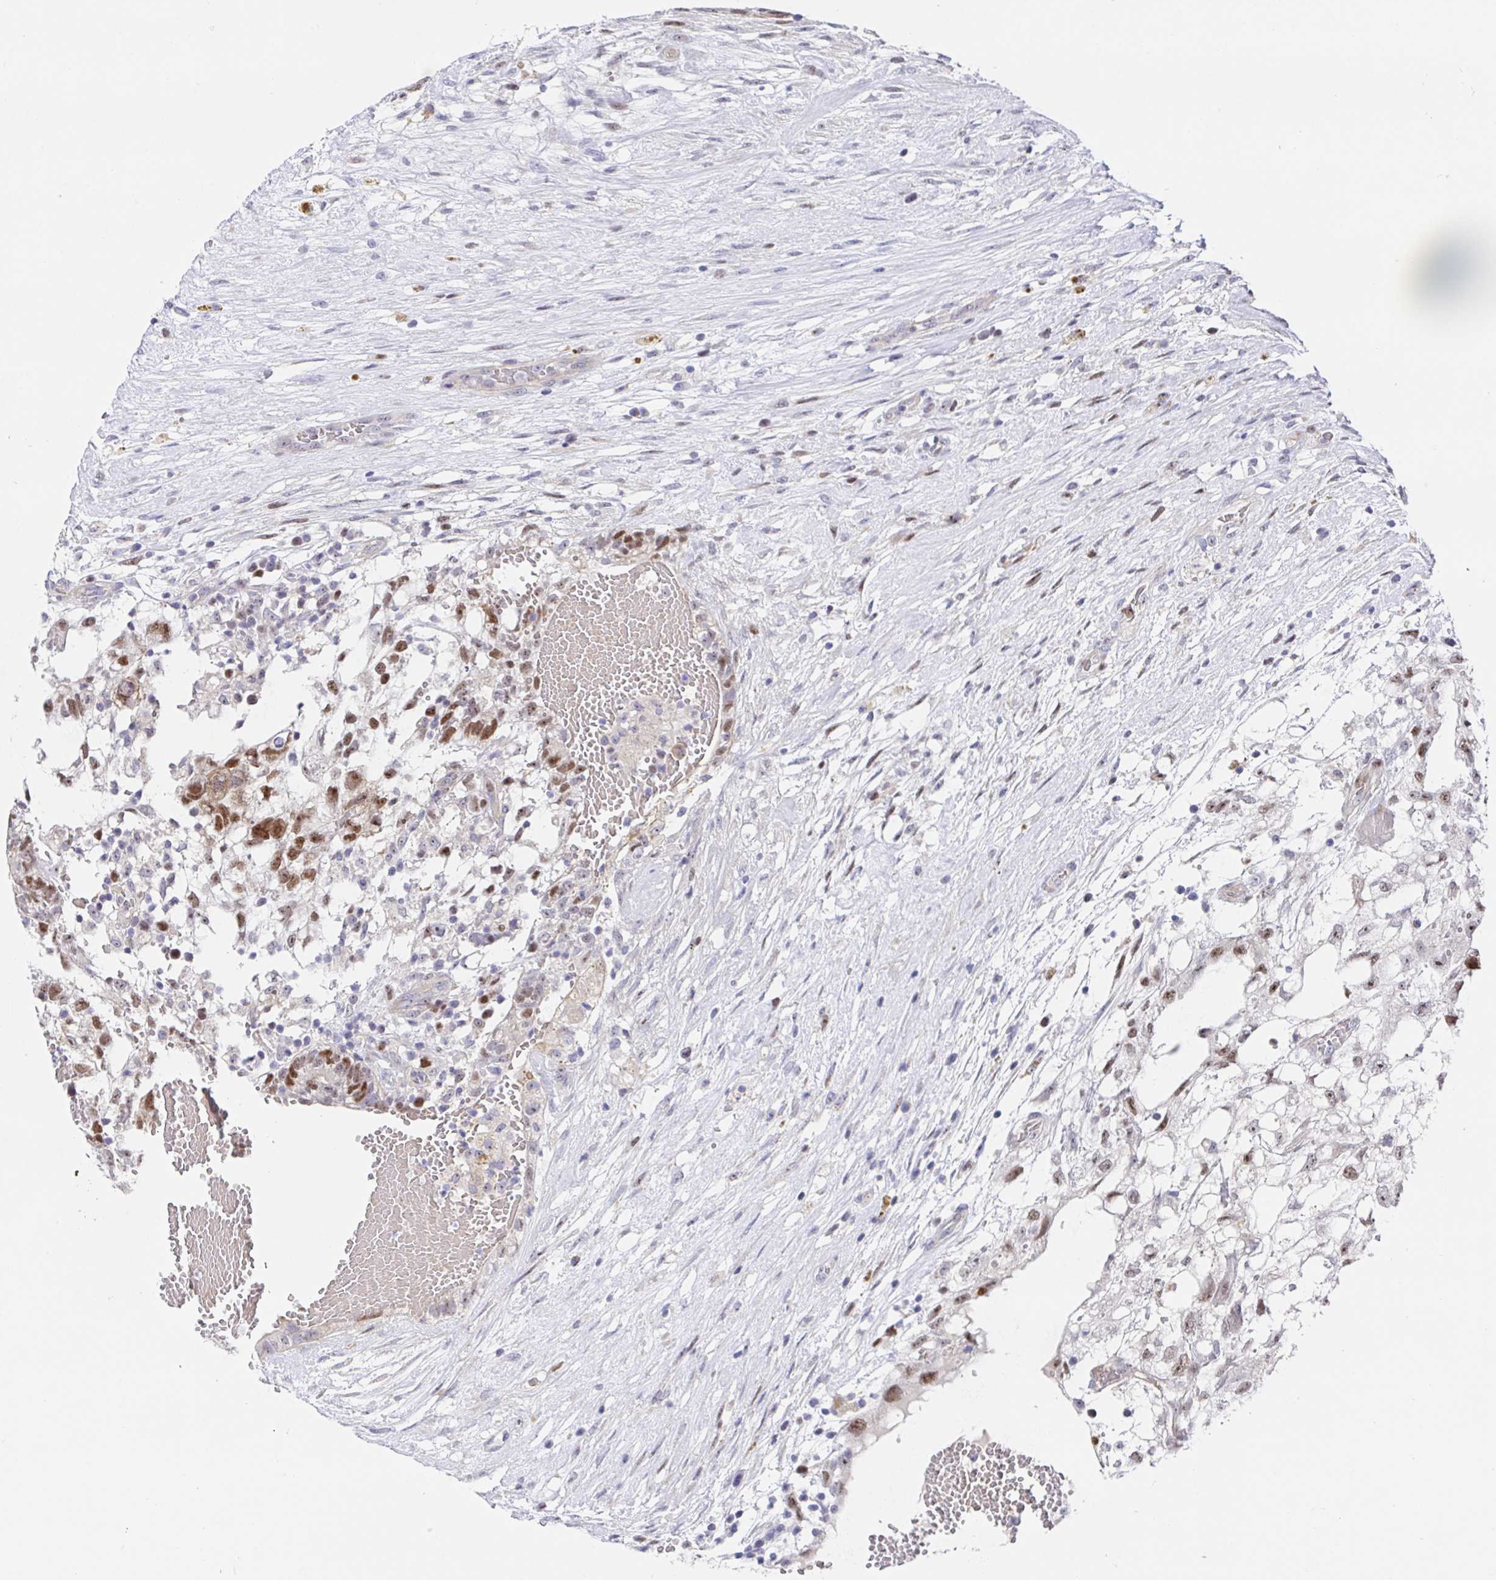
{"staining": {"intensity": "moderate", "quantity": "25%-75%", "location": "nuclear"}, "tissue": "testis cancer", "cell_type": "Tumor cells", "image_type": "cancer", "snomed": [{"axis": "morphology", "description": "Normal tissue, NOS"}, {"axis": "morphology", "description": "Carcinoma, Embryonal, NOS"}, {"axis": "topography", "description": "Testis"}], "caption": "This image displays IHC staining of testis cancer (embryonal carcinoma), with medium moderate nuclear positivity in approximately 25%-75% of tumor cells.", "gene": "TIMELESS", "patient": {"sex": "male", "age": 32}}